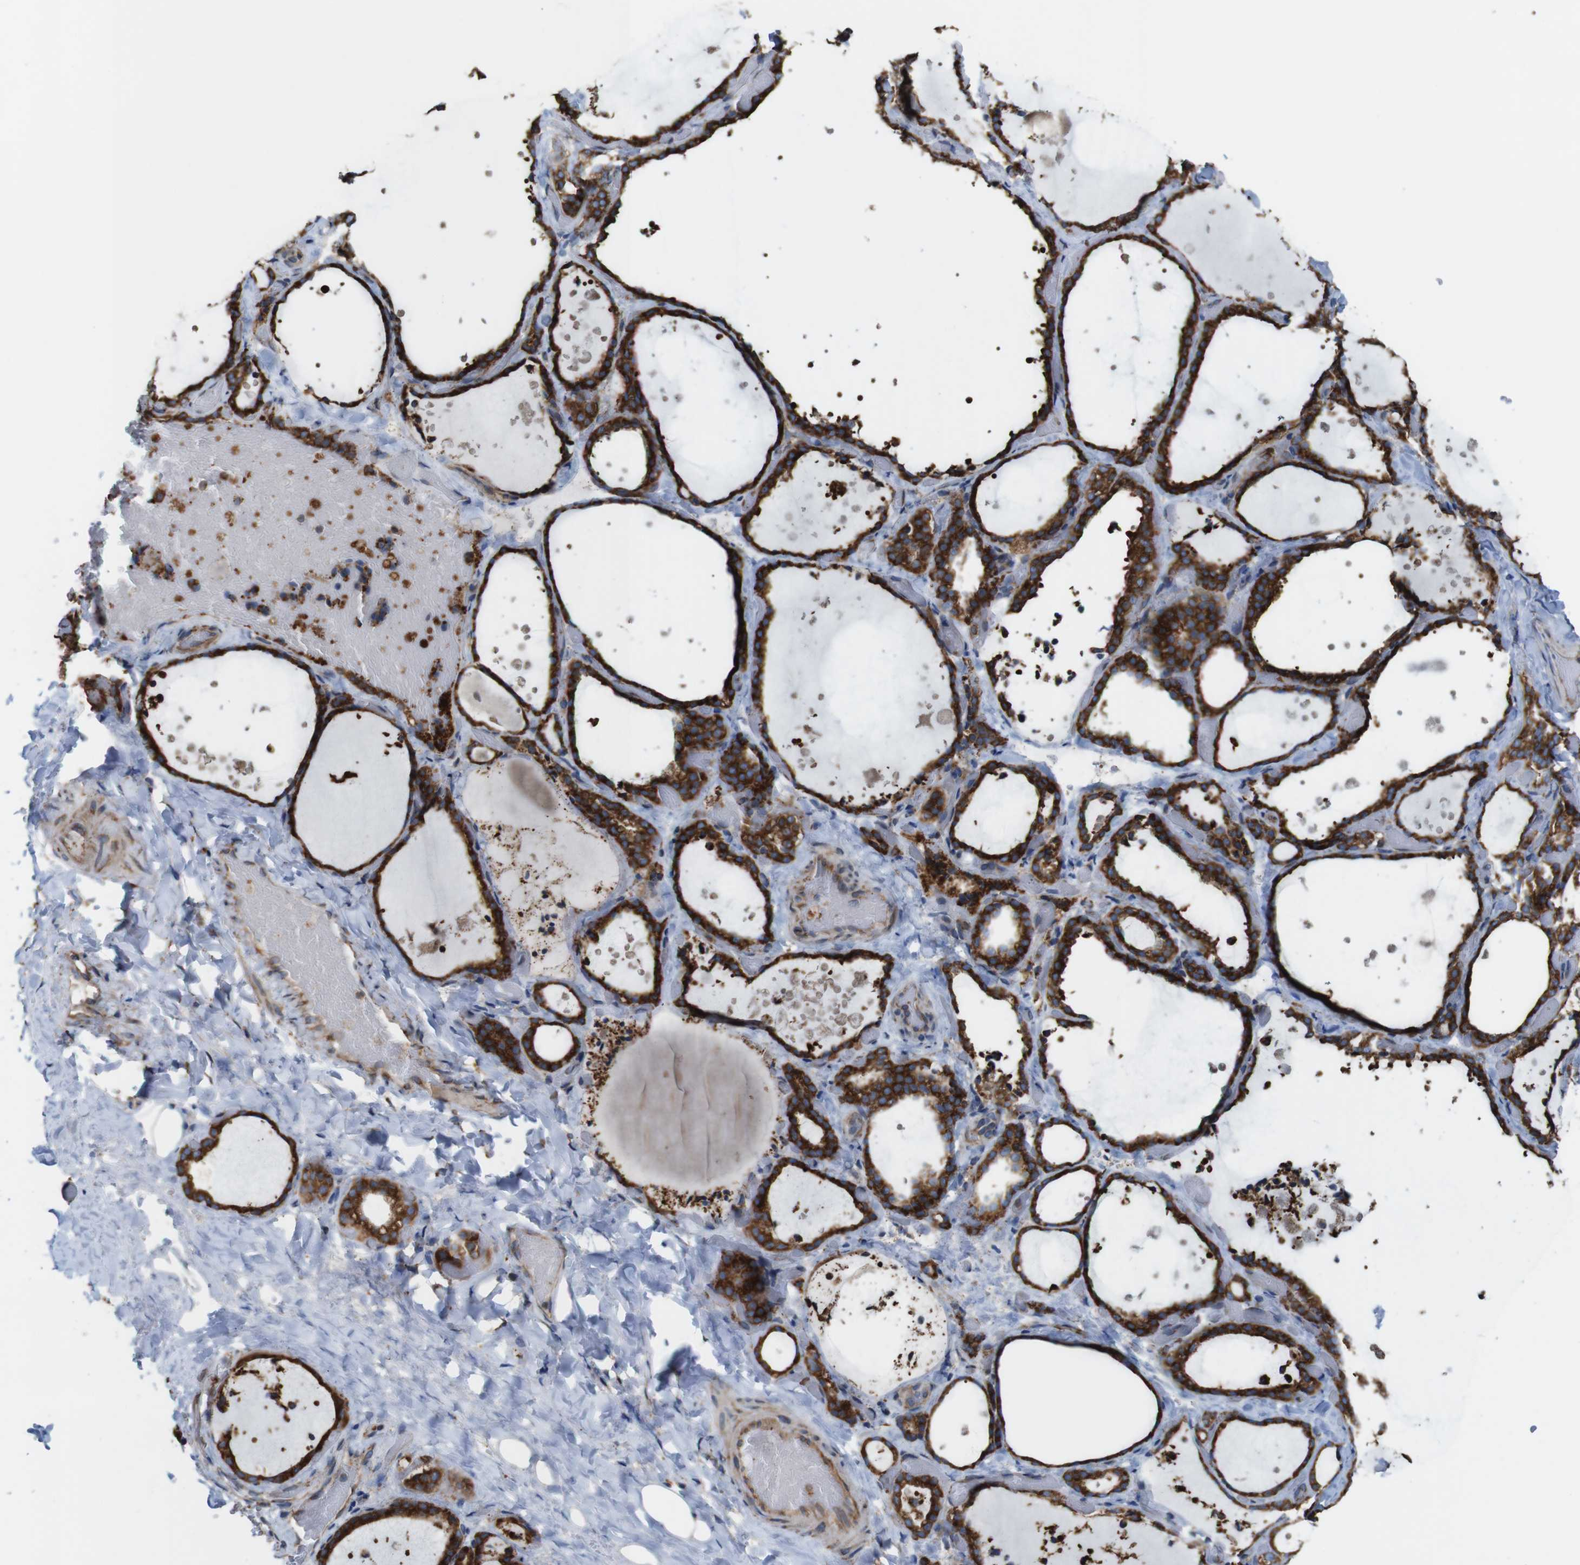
{"staining": {"intensity": "strong", "quantity": ">75%", "location": "cytoplasmic/membranous"}, "tissue": "thyroid gland", "cell_type": "Glandular cells", "image_type": "normal", "snomed": [{"axis": "morphology", "description": "Normal tissue, NOS"}, {"axis": "topography", "description": "Thyroid gland"}], "caption": "This photomicrograph exhibits immunohistochemistry (IHC) staining of unremarkable thyroid gland, with high strong cytoplasmic/membranous staining in about >75% of glandular cells.", "gene": "UGGT1", "patient": {"sex": "female", "age": 44}}